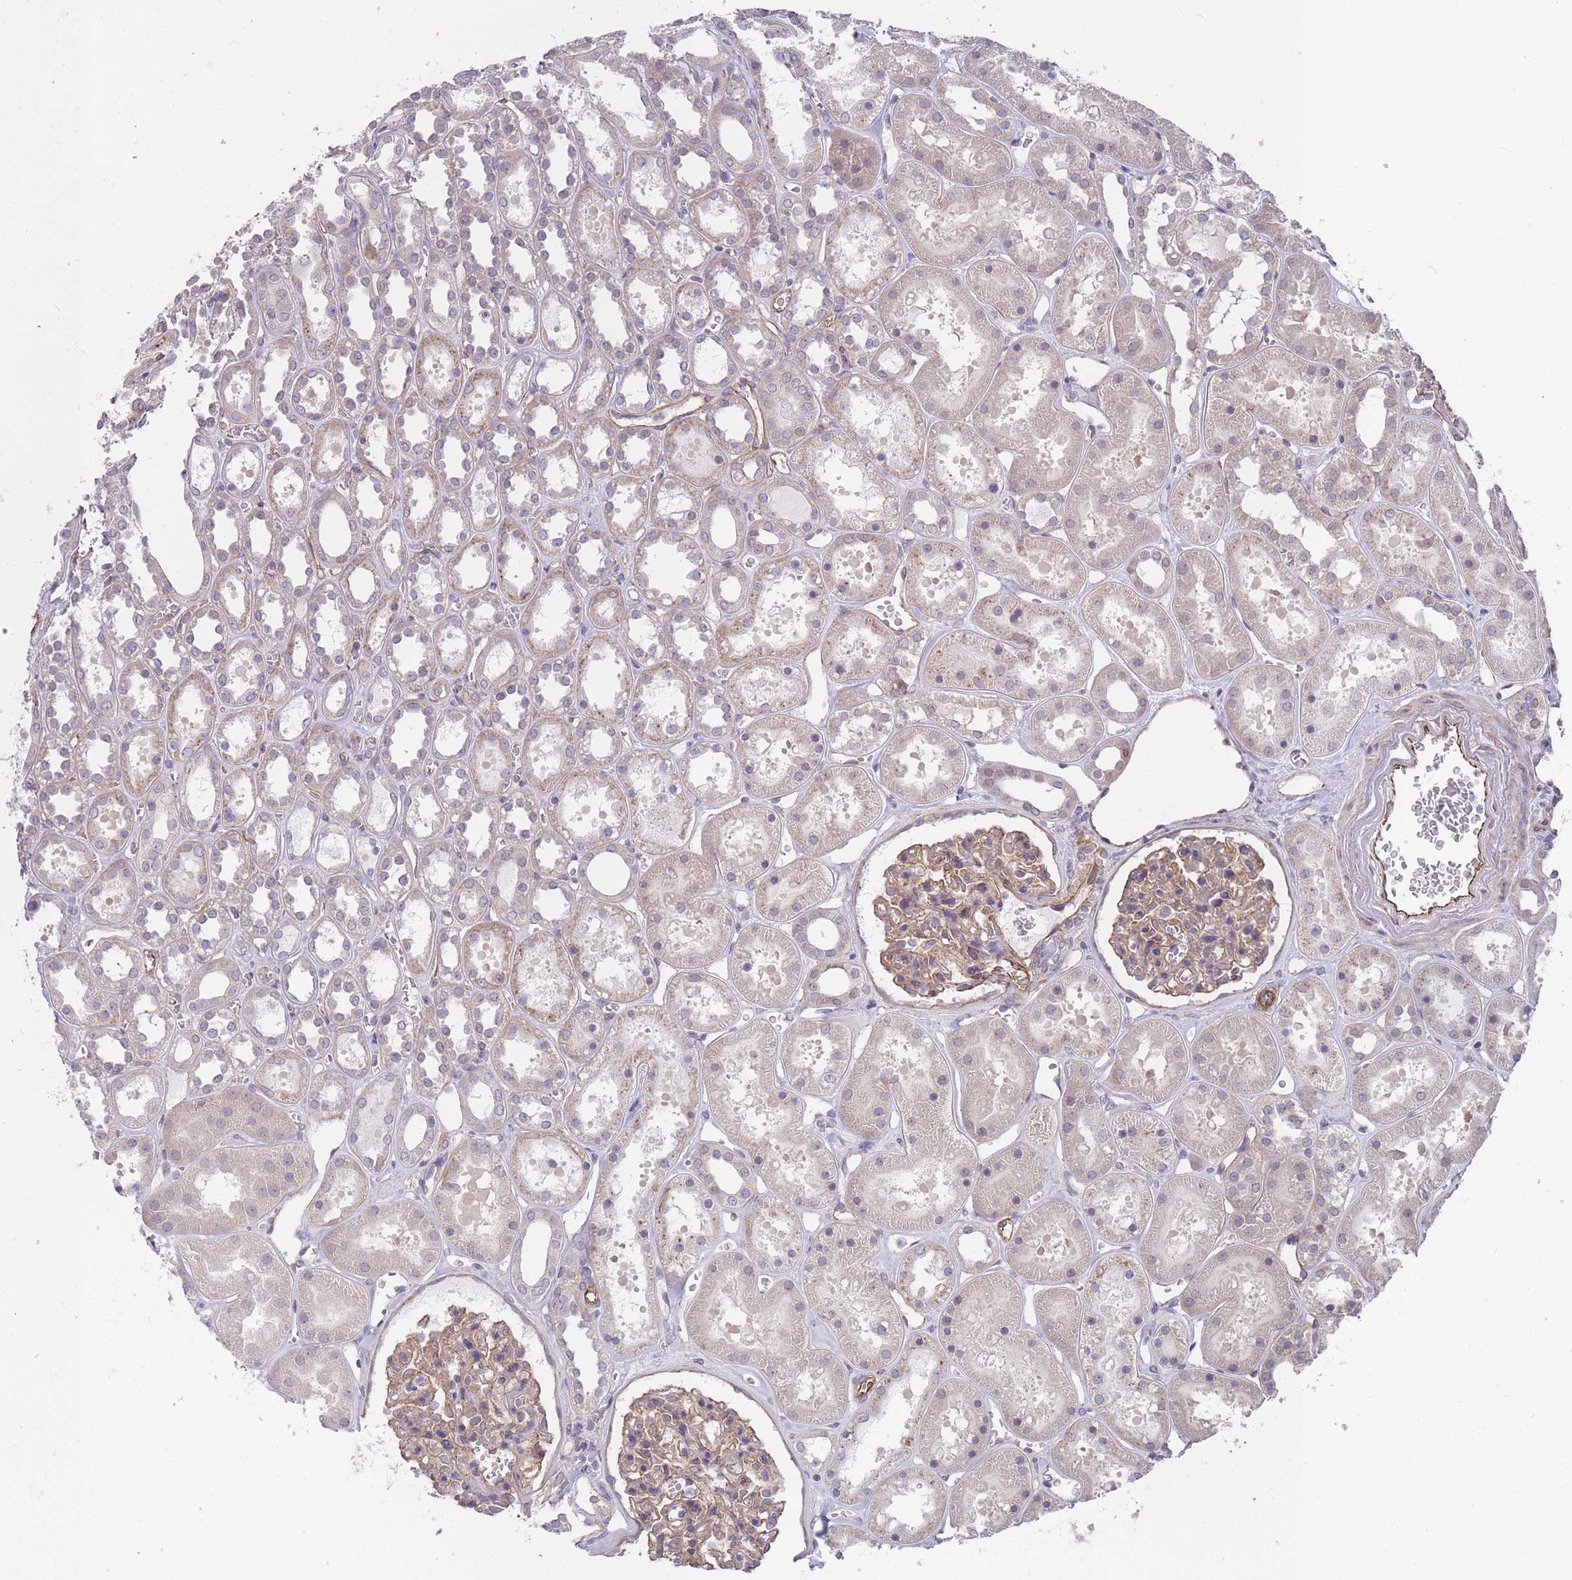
{"staining": {"intensity": "moderate", "quantity": "25%-75%", "location": "cytoplasmic/membranous"}, "tissue": "kidney", "cell_type": "Cells in glomeruli", "image_type": "normal", "snomed": [{"axis": "morphology", "description": "Normal tissue, NOS"}, {"axis": "topography", "description": "Kidney"}], "caption": "A histopathology image of kidney stained for a protein reveals moderate cytoplasmic/membranous brown staining in cells in glomeruli. The staining was performed using DAB (3,3'-diaminobenzidine), with brown indicating positive protein expression. Nuclei are stained blue with hematoxylin.", "gene": "SLC1A6", "patient": {"sex": "female", "age": 41}}